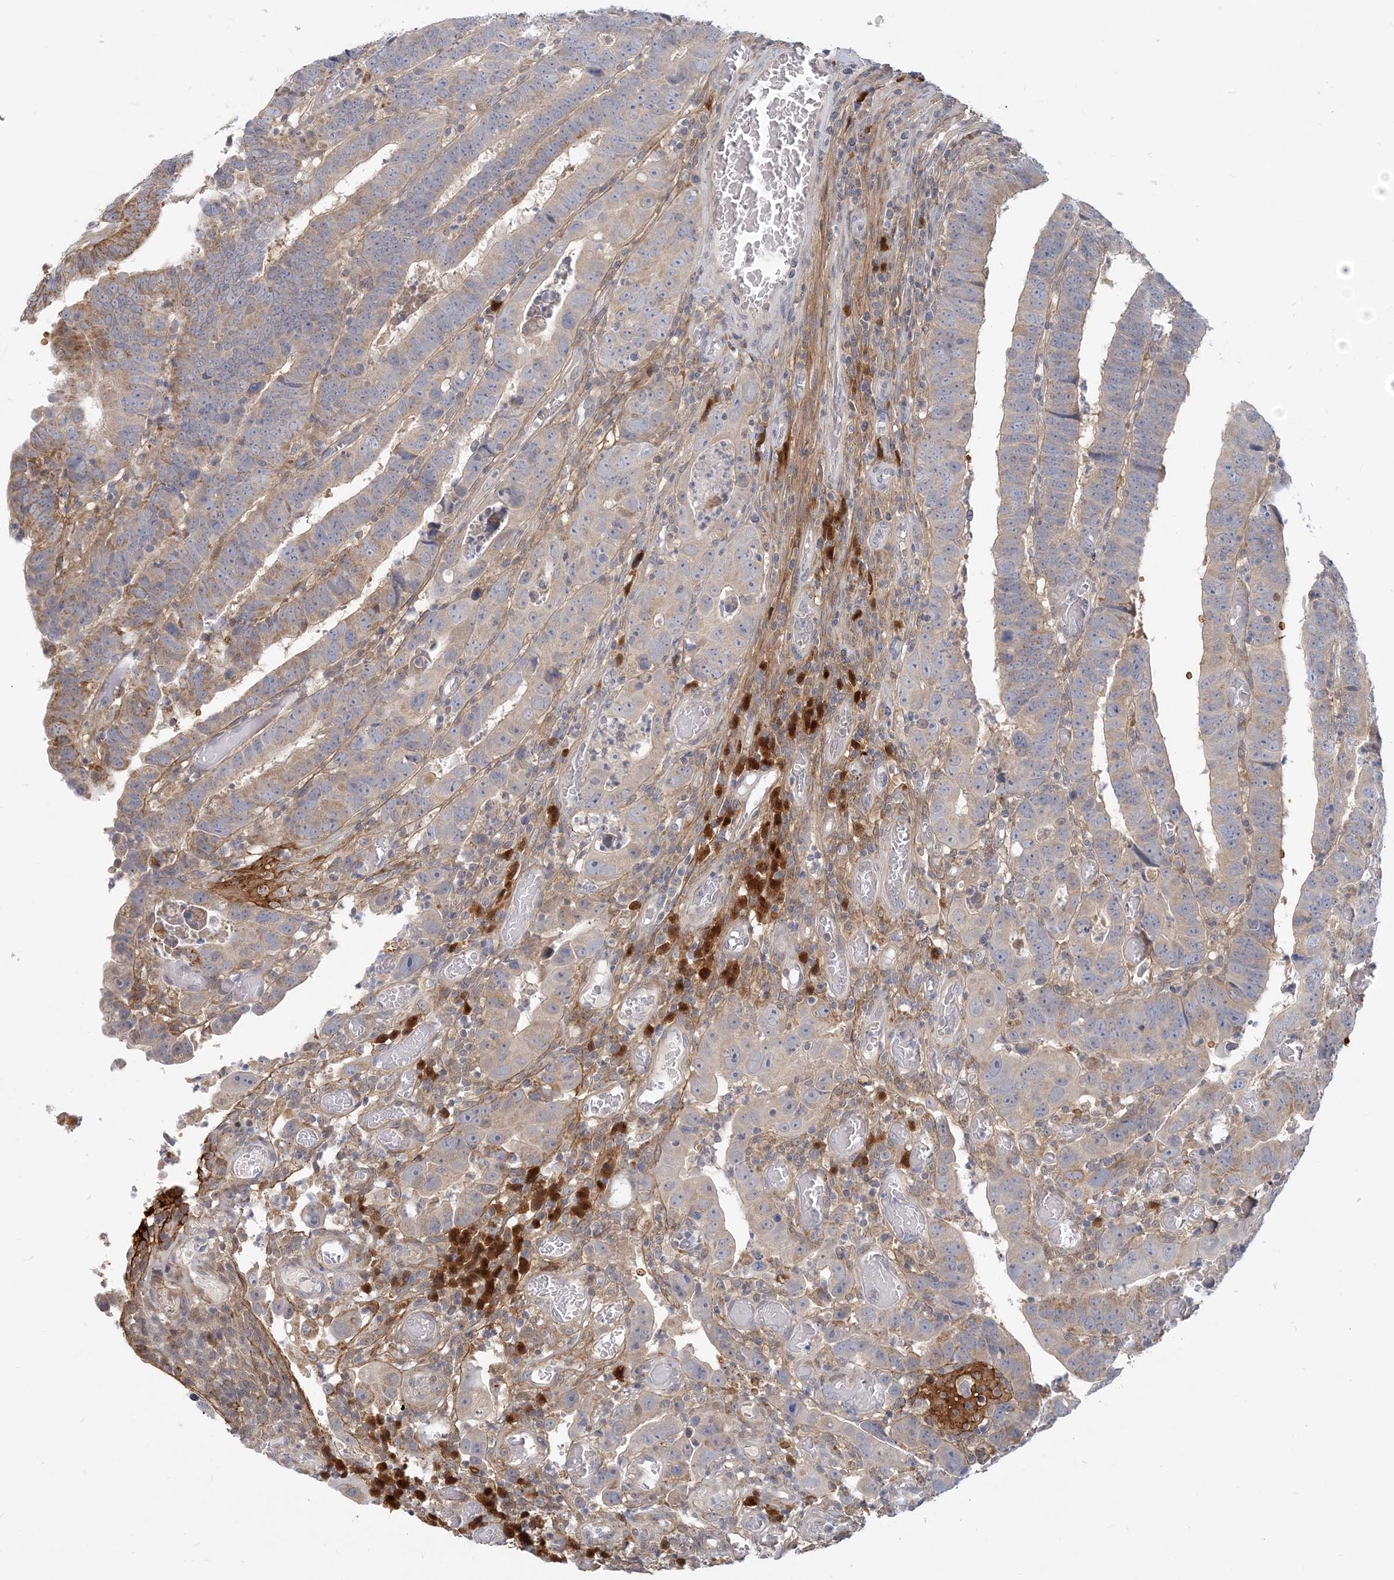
{"staining": {"intensity": "weak", "quantity": "<25%", "location": "cytoplasmic/membranous"}, "tissue": "colorectal cancer", "cell_type": "Tumor cells", "image_type": "cancer", "snomed": [{"axis": "morphology", "description": "Normal tissue, NOS"}, {"axis": "morphology", "description": "Adenocarcinoma, NOS"}, {"axis": "topography", "description": "Rectum"}], "caption": "Human colorectal cancer (adenocarcinoma) stained for a protein using immunohistochemistry (IHC) shows no positivity in tumor cells.", "gene": "GMPPA", "patient": {"sex": "female", "age": 65}}